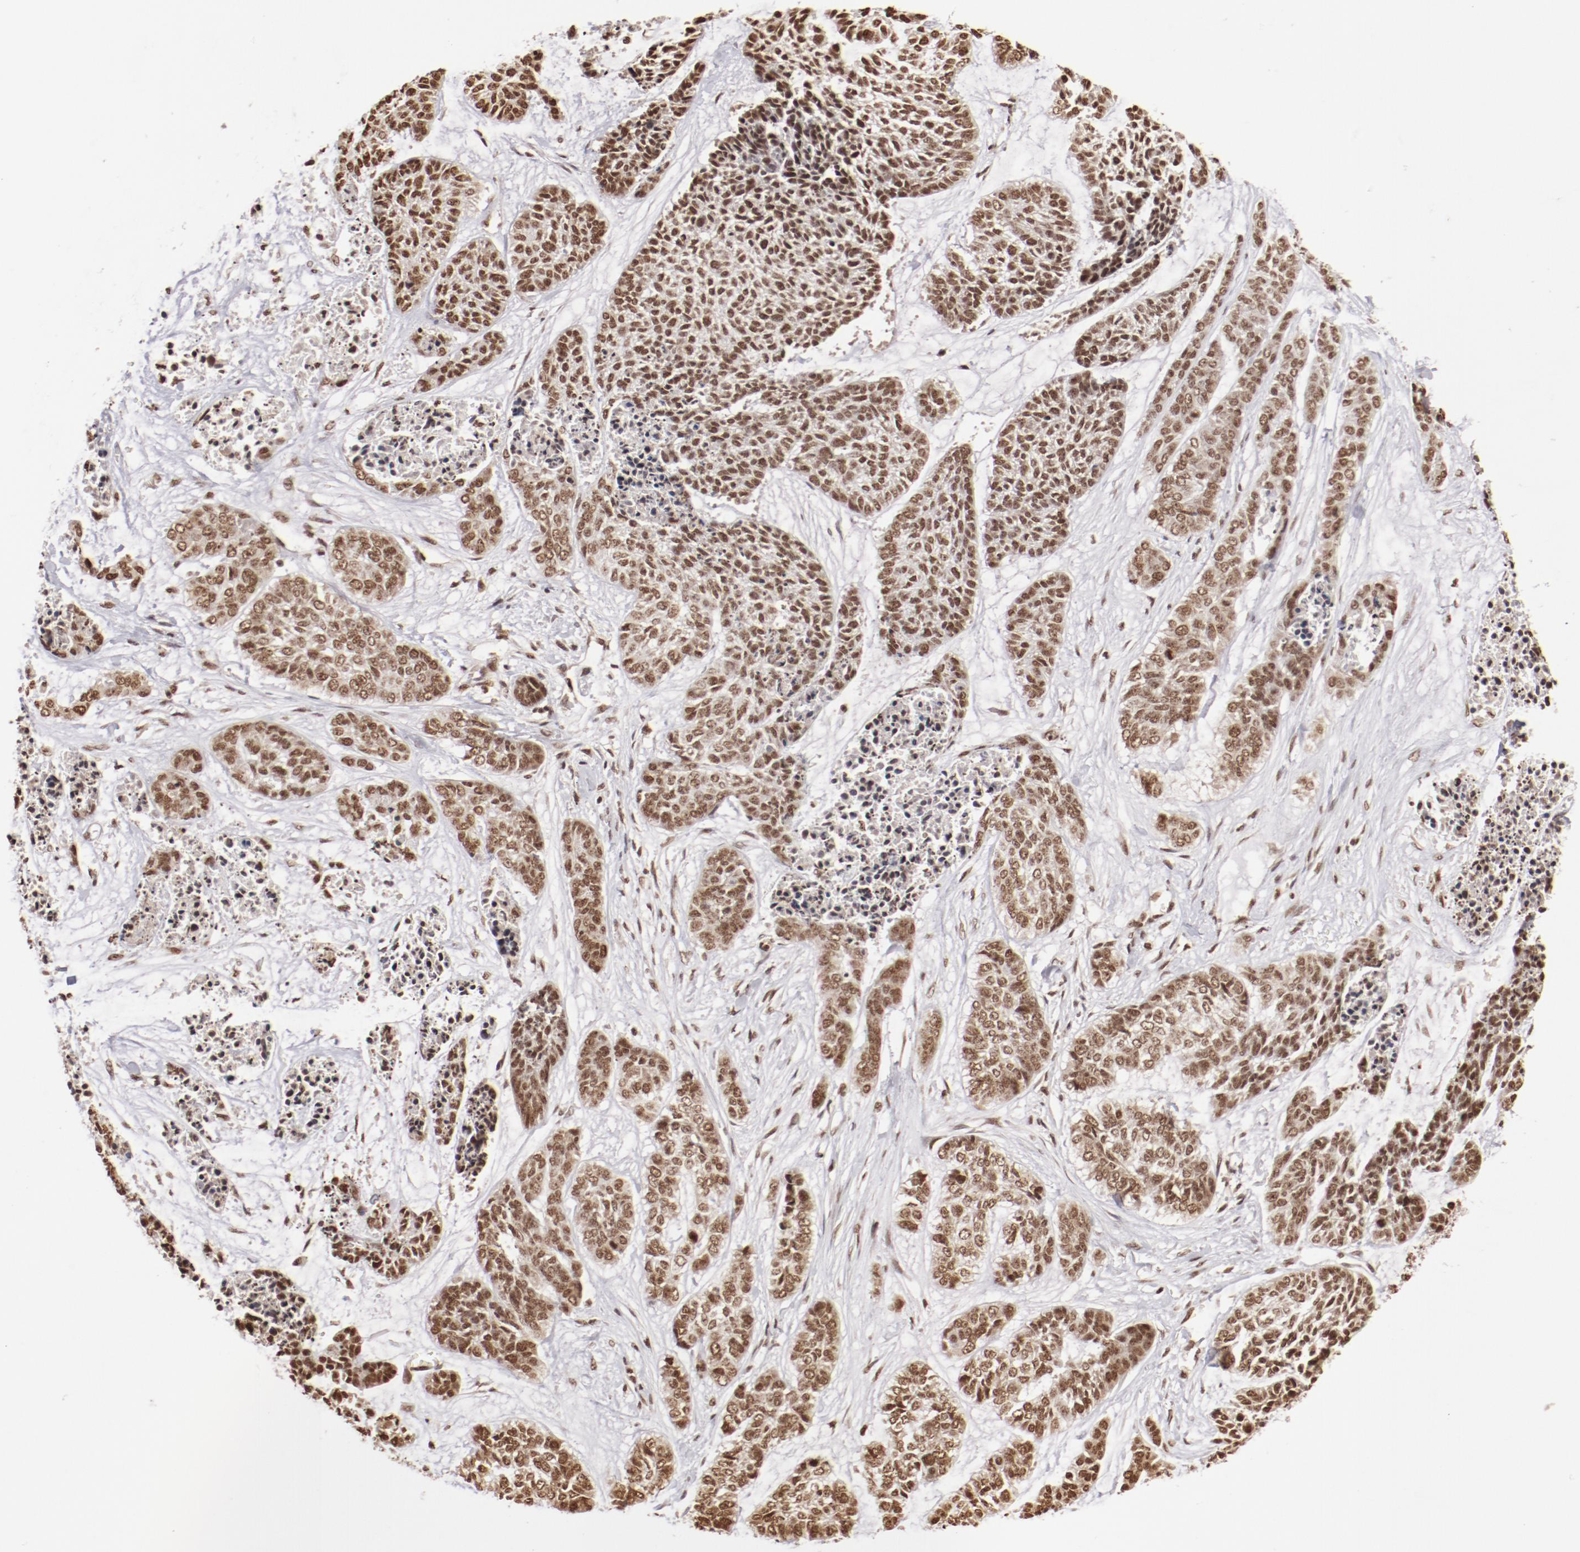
{"staining": {"intensity": "moderate", "quantity": ">75%", "location": "nuclear"}, "tissue": "skin cancer", "cell_type": "Tumor cells", "image_type": "cancer", "snomed": [{"axis": "morphology", "description": "Basal cell carcinoma"}, {"axis": "topography", "description": "Skin"}], "caption": "A brown stain labels moderate nuclear expression of a protein in human skin basal cell carcinoma tumor cells. The staining was performed using DAB, with brown indicating positive protein expression. Nuclei are stained blue with hematoxylin.", "gene": "ABL2", "patient": {"sex": "female", "age": 64}}